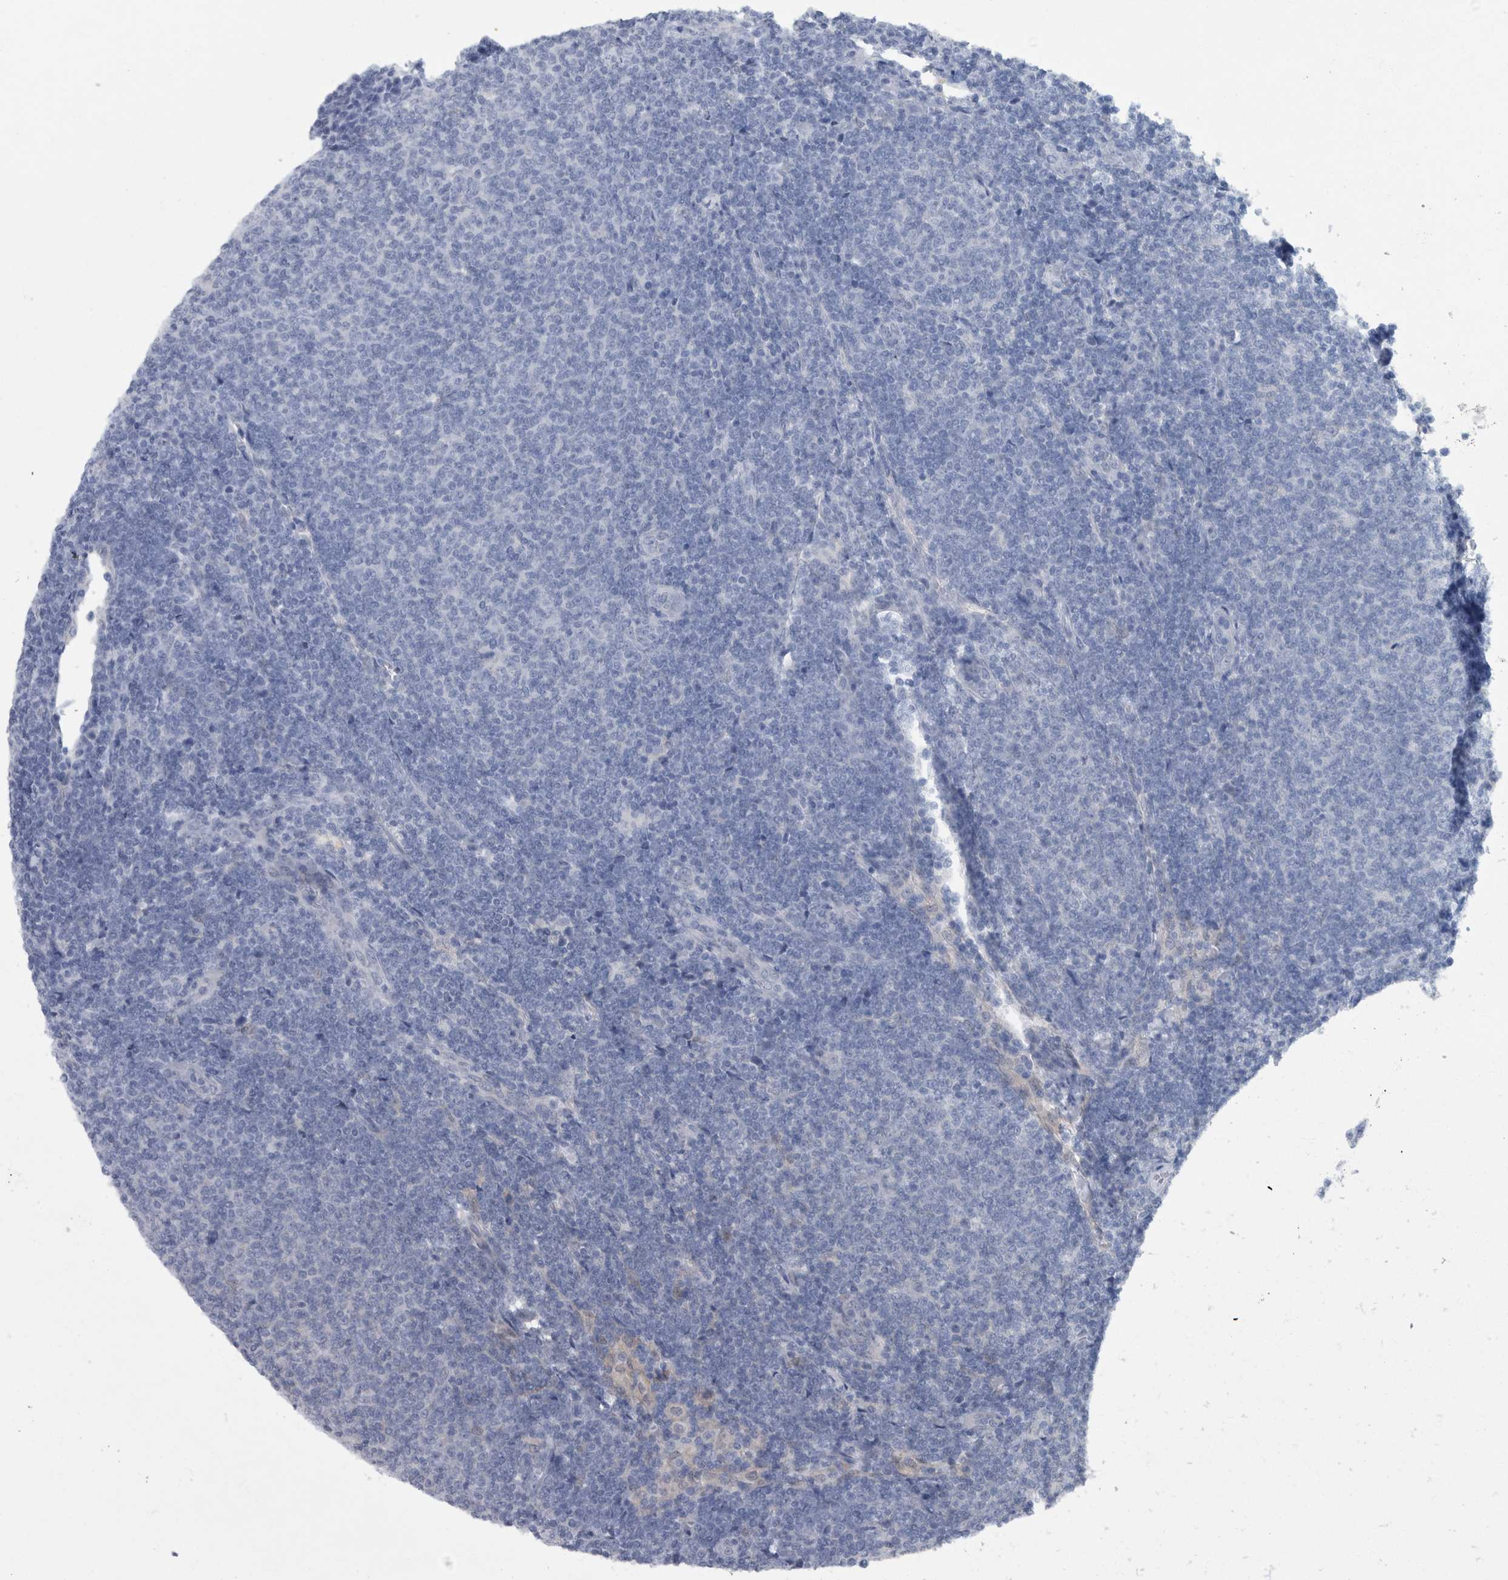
{"staining": {"intensity": "negative", "quantity": "none", "location": "none"}, "tissue": "lymphoma", "cell_type": "Tumor cells", "image_type": "cancer", "snomed": [{"axis": "morphology", "description": "Malignant lymphoma, non-Hodgkin's type, Low grade"}, {"axis": "topography", "description": "Lymph node"}], "caption": "Immunohistochemistry micrograph of low-grade malignant lymphoma, non-Hodgkin's type stained for a protein (brown), which reveals no positivity in tumor cells.", "gene": "FAM83H", "patient": {"sex": "male", "age": 66}}